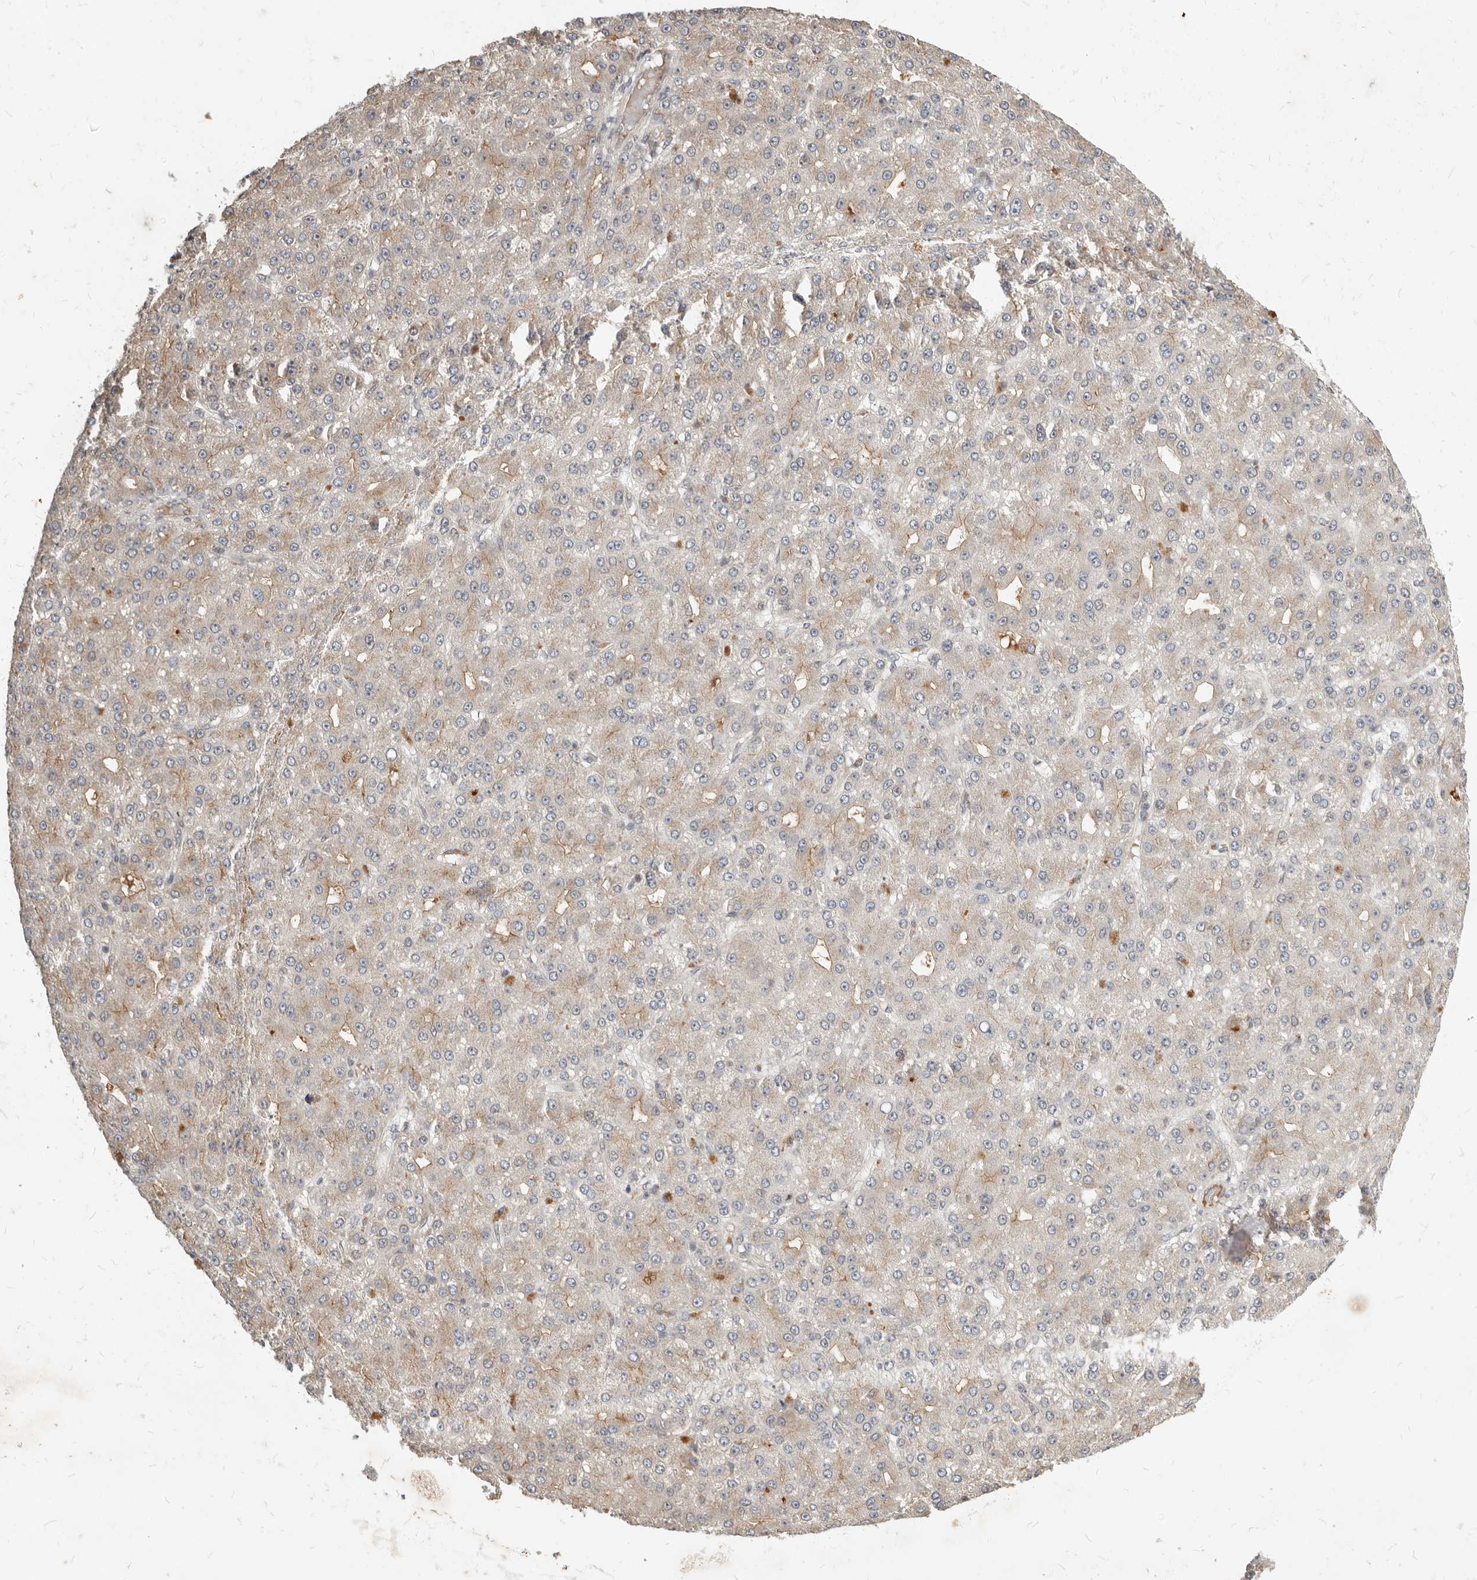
{"staining": {"intensity": "weak", "quantity": "<25%", "location": "cytoplasmic/membranous"}, "tissue": "liver cancer", "cell_type": "Tumor cells", "image_type": "cancer", "snomed": [{"axis": "morphology", "description": "Carcinoma, Hepatocellular, NOS"}, {"axis": "topography", "description": "Liver"}], "caption": "Tumor cells show no significant positivity in liver cancer (hepatocellular carcinoma).", "gene": "NPY4R", "patient": {"sex": "male", "age": 67}}